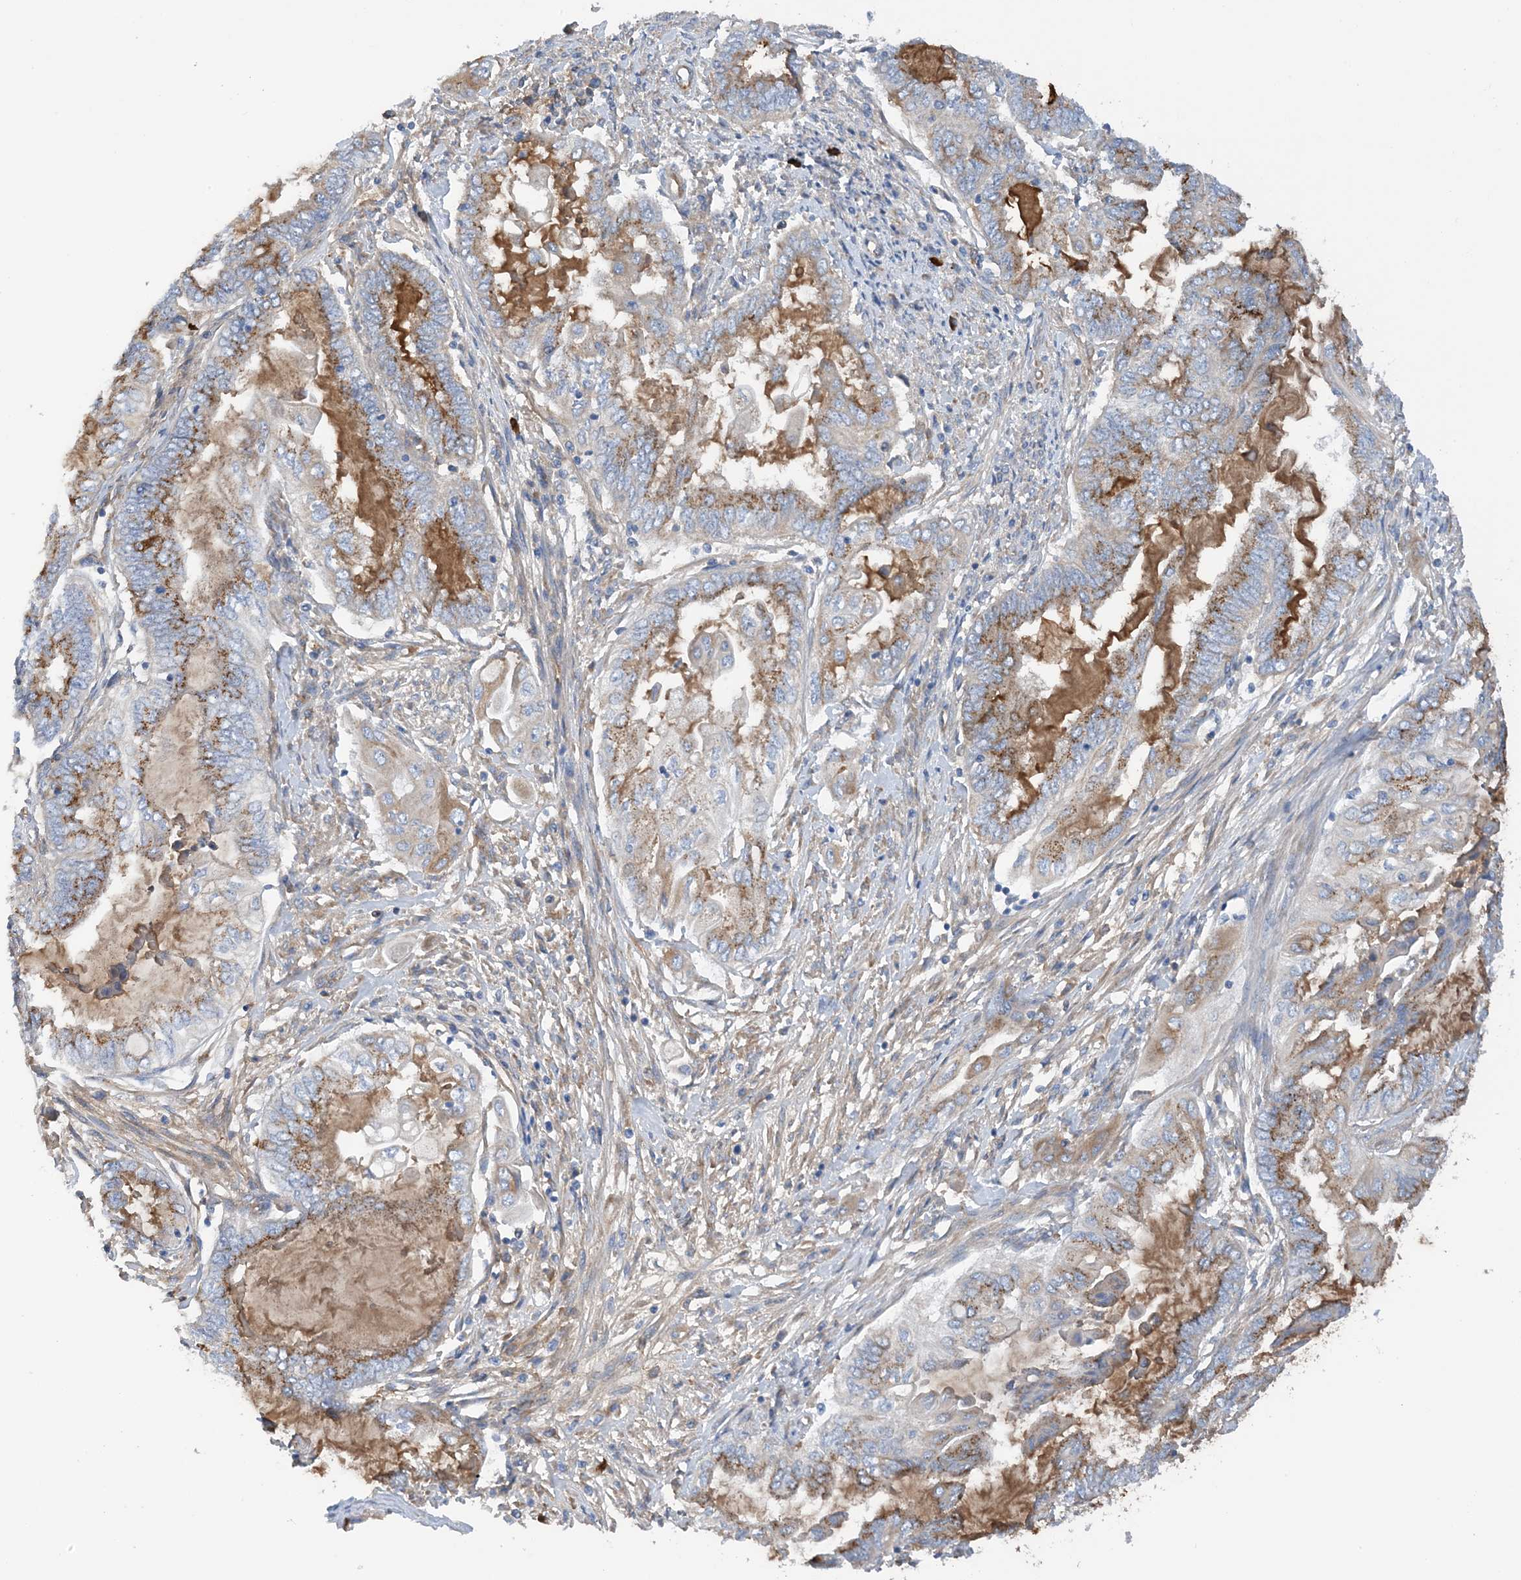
{"staining": {"intensity": "moderate", "quantity": "25%-75%", "location": "cytoplasmic/membranous"}, "tissue": "endometrial cancer", "cell_type": "Tumor cells", "image_type": "cancer", "snomed": [{"axis": "morphology", "description": "Adenocarcinoma, NOS"}, {"axis": "topography", "description": "Uterus"}, {"axis": "topography", "description": "Endometrium"}], "caption": "Moderate cytoplasmic/membranous staining is seen in approximately 25%-75% of tumor cells in endometrial cancer (adenocarcinoma).", "gene": "SLC5A11", "patient": {"sex": "female", "age": 70}}